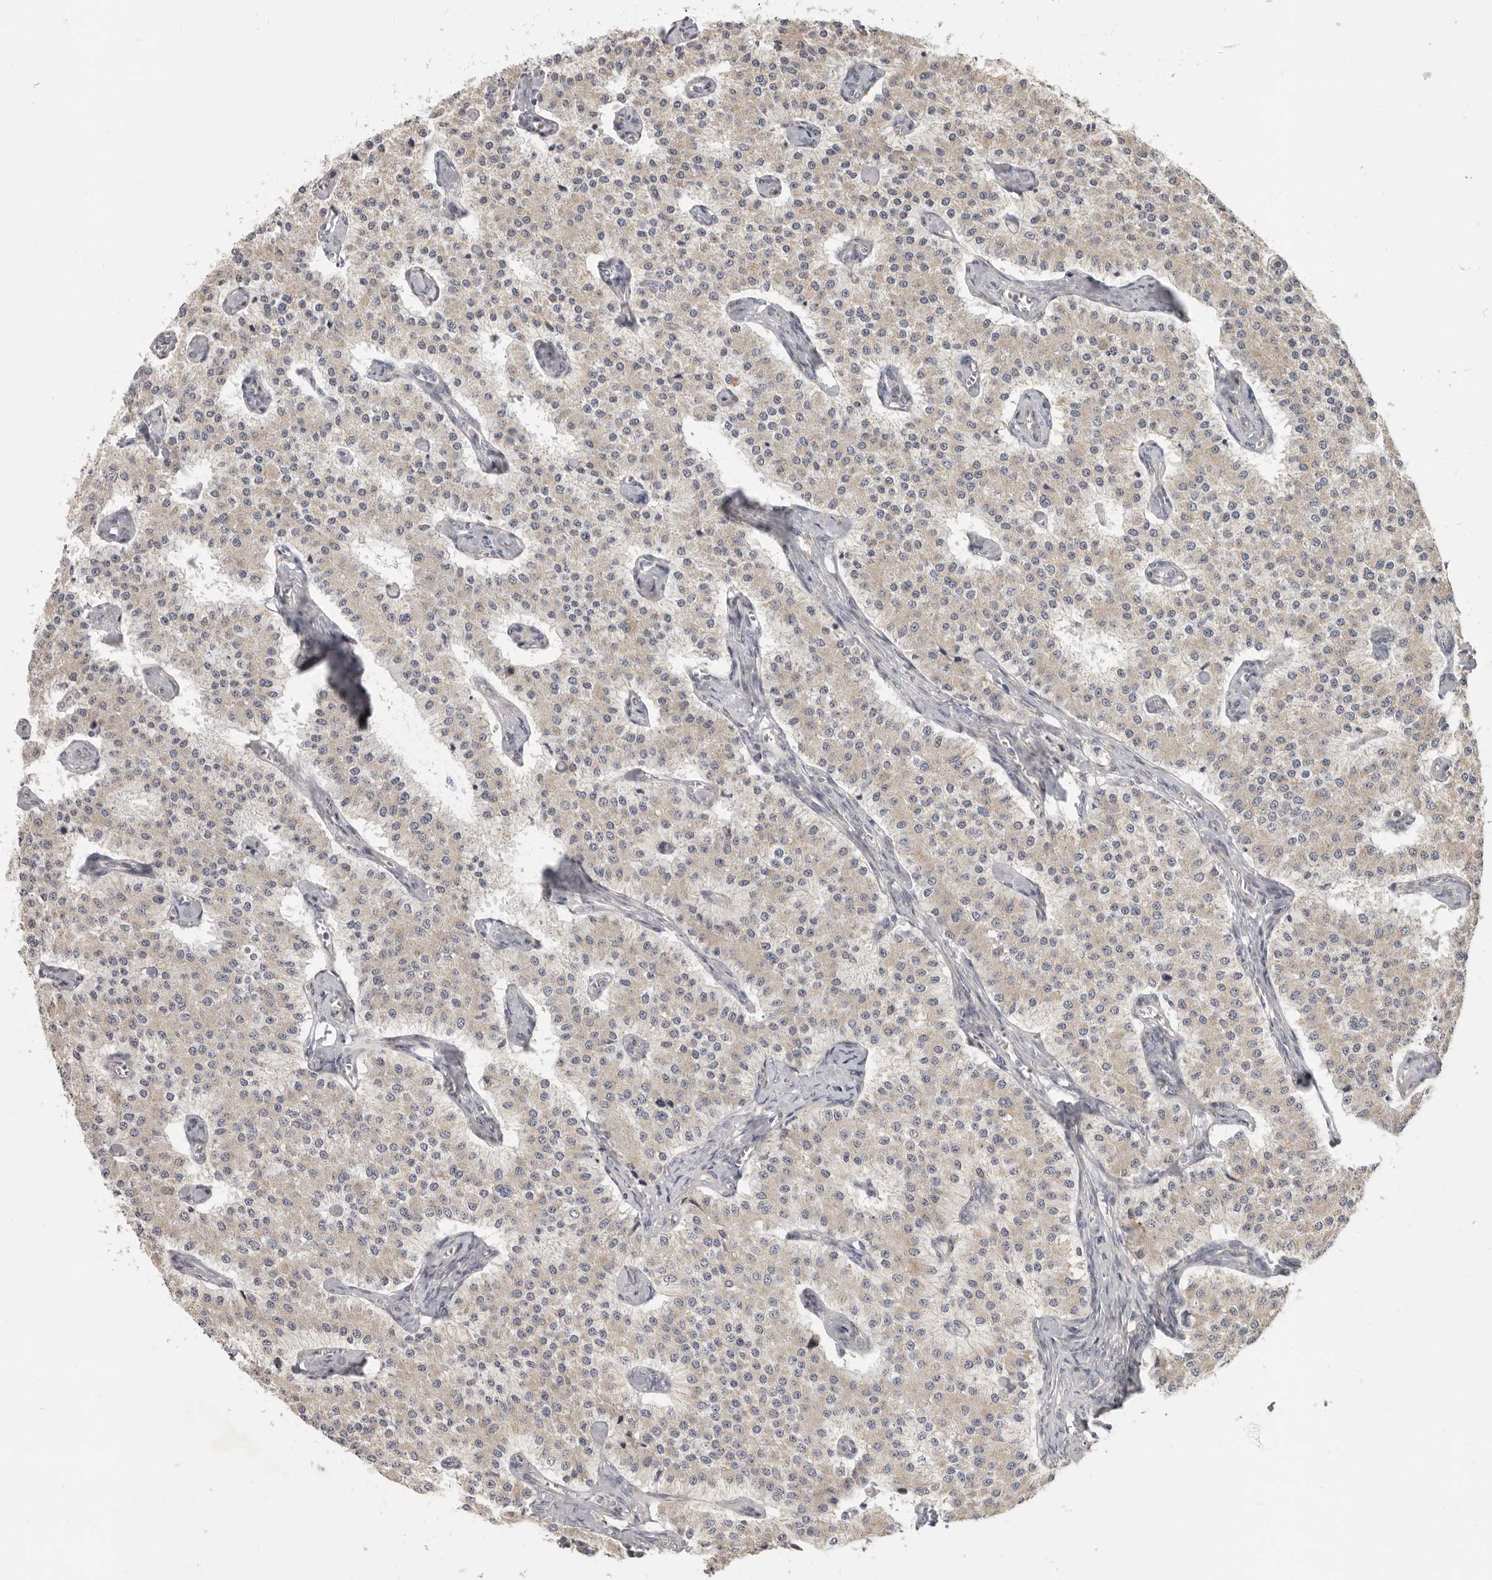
{"staining": {"intensity": "negative", "quantity": "none", "location": "none"}, "tissue": "carcinoid", "cell_type": "Tumor cells", "image_type": "cancer", "snomed": [{"axis": "morphology", "description": "Carcinoid, malignant, NOS"}, {"axis": "topography", "description": "Colon"}], "caption": "Image shows no protein positivity in tumor cells of carcinoid (malignant) tissue. (DAB (3,3'-diaminobenzidine) immunohistochemistry, high magnification).", "gene": "UNK", "patient": {"sex": "female", "age": 52}}